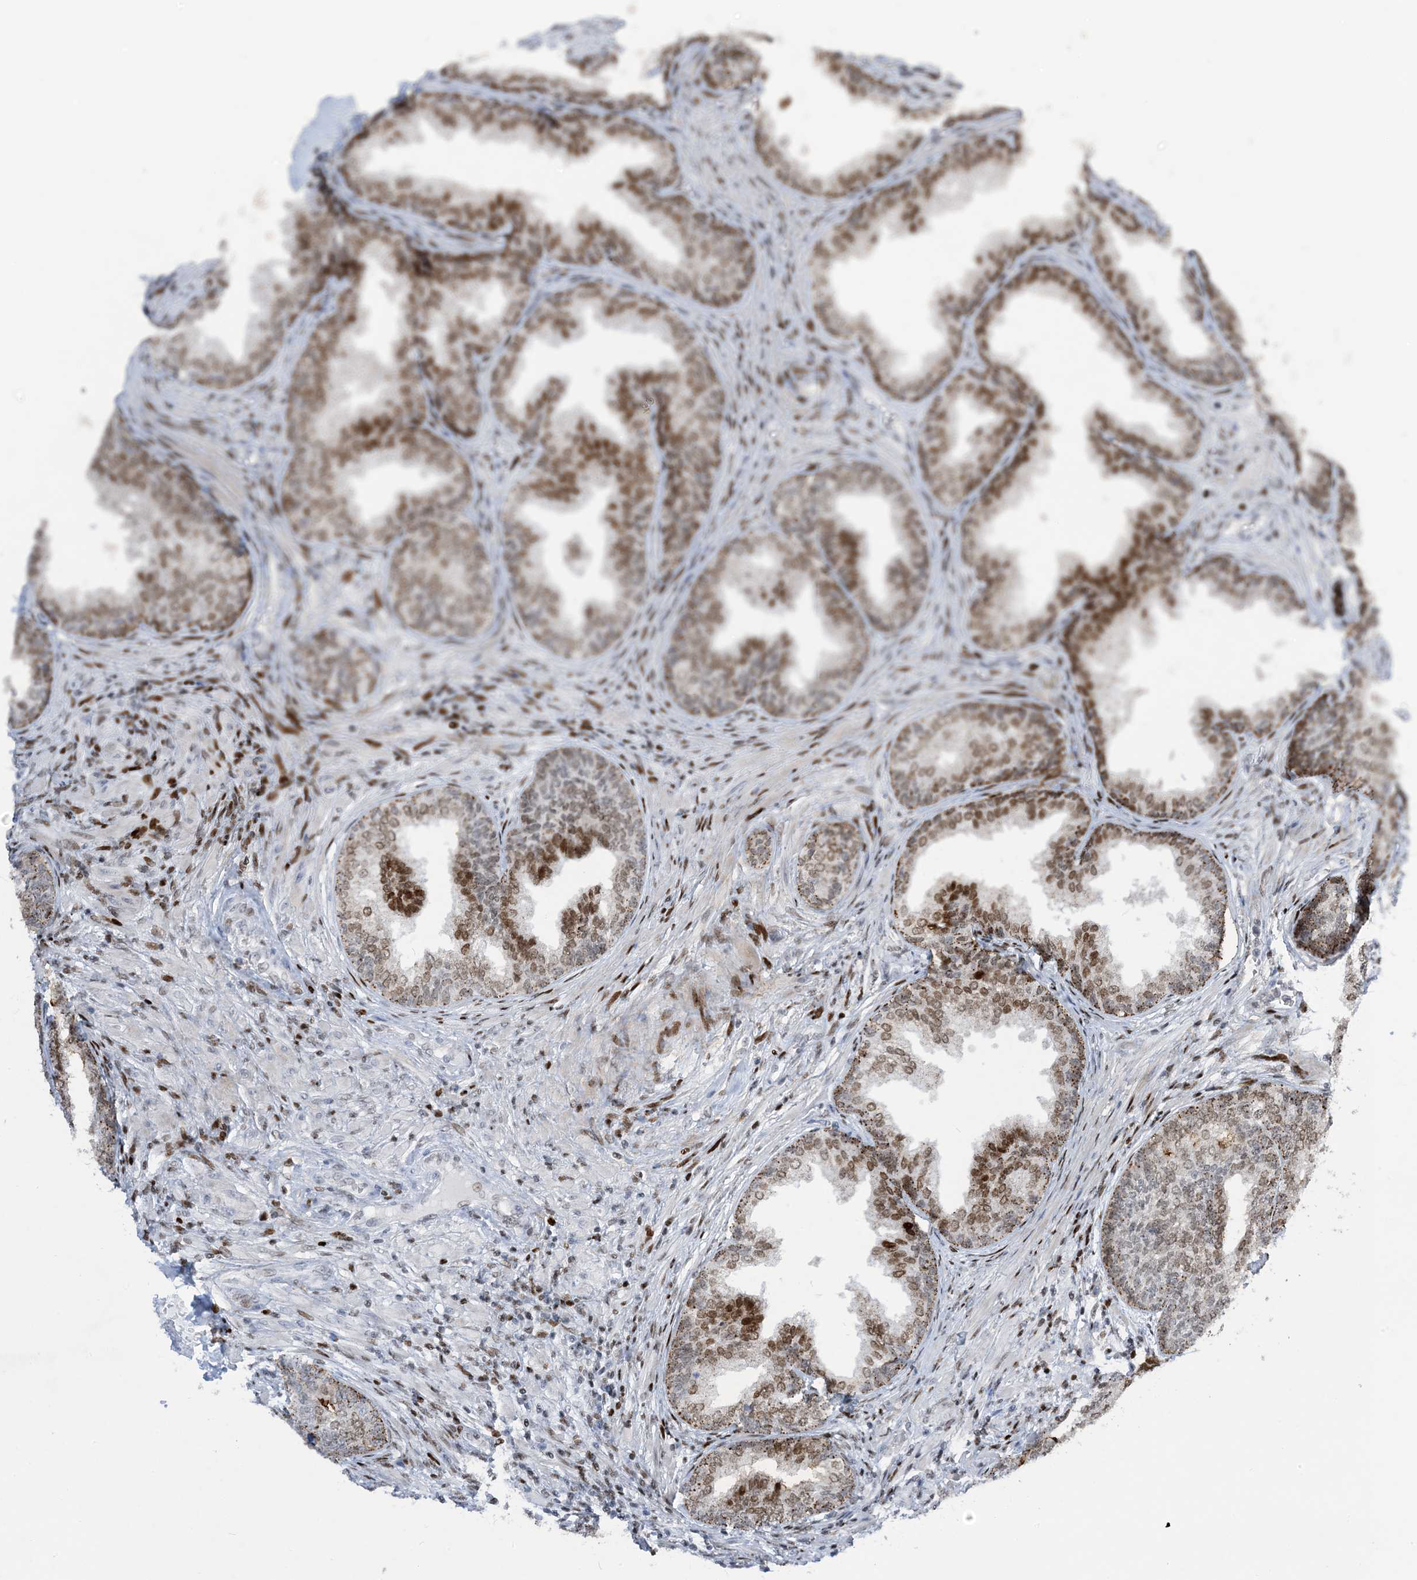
{"staining": {"intensity": "moderate", "quantity": ">75%", "location": "nuclear"}, "tissue": "prostate", "cell_type": "Glandular cells", "image_type": "normal", "snomed": [{"axis": "morphology", "description": "Normal tissue, NOS"}, {"axis": "topography", "description": "Prostate"}], "caption": "DAB immunohistochemical staining of normal human prostate shows moderate nuclear protein expression in about >75% of glandular cells.", "gene": "SLC25A53", "patient": {"sex": "male", "age": 76}}